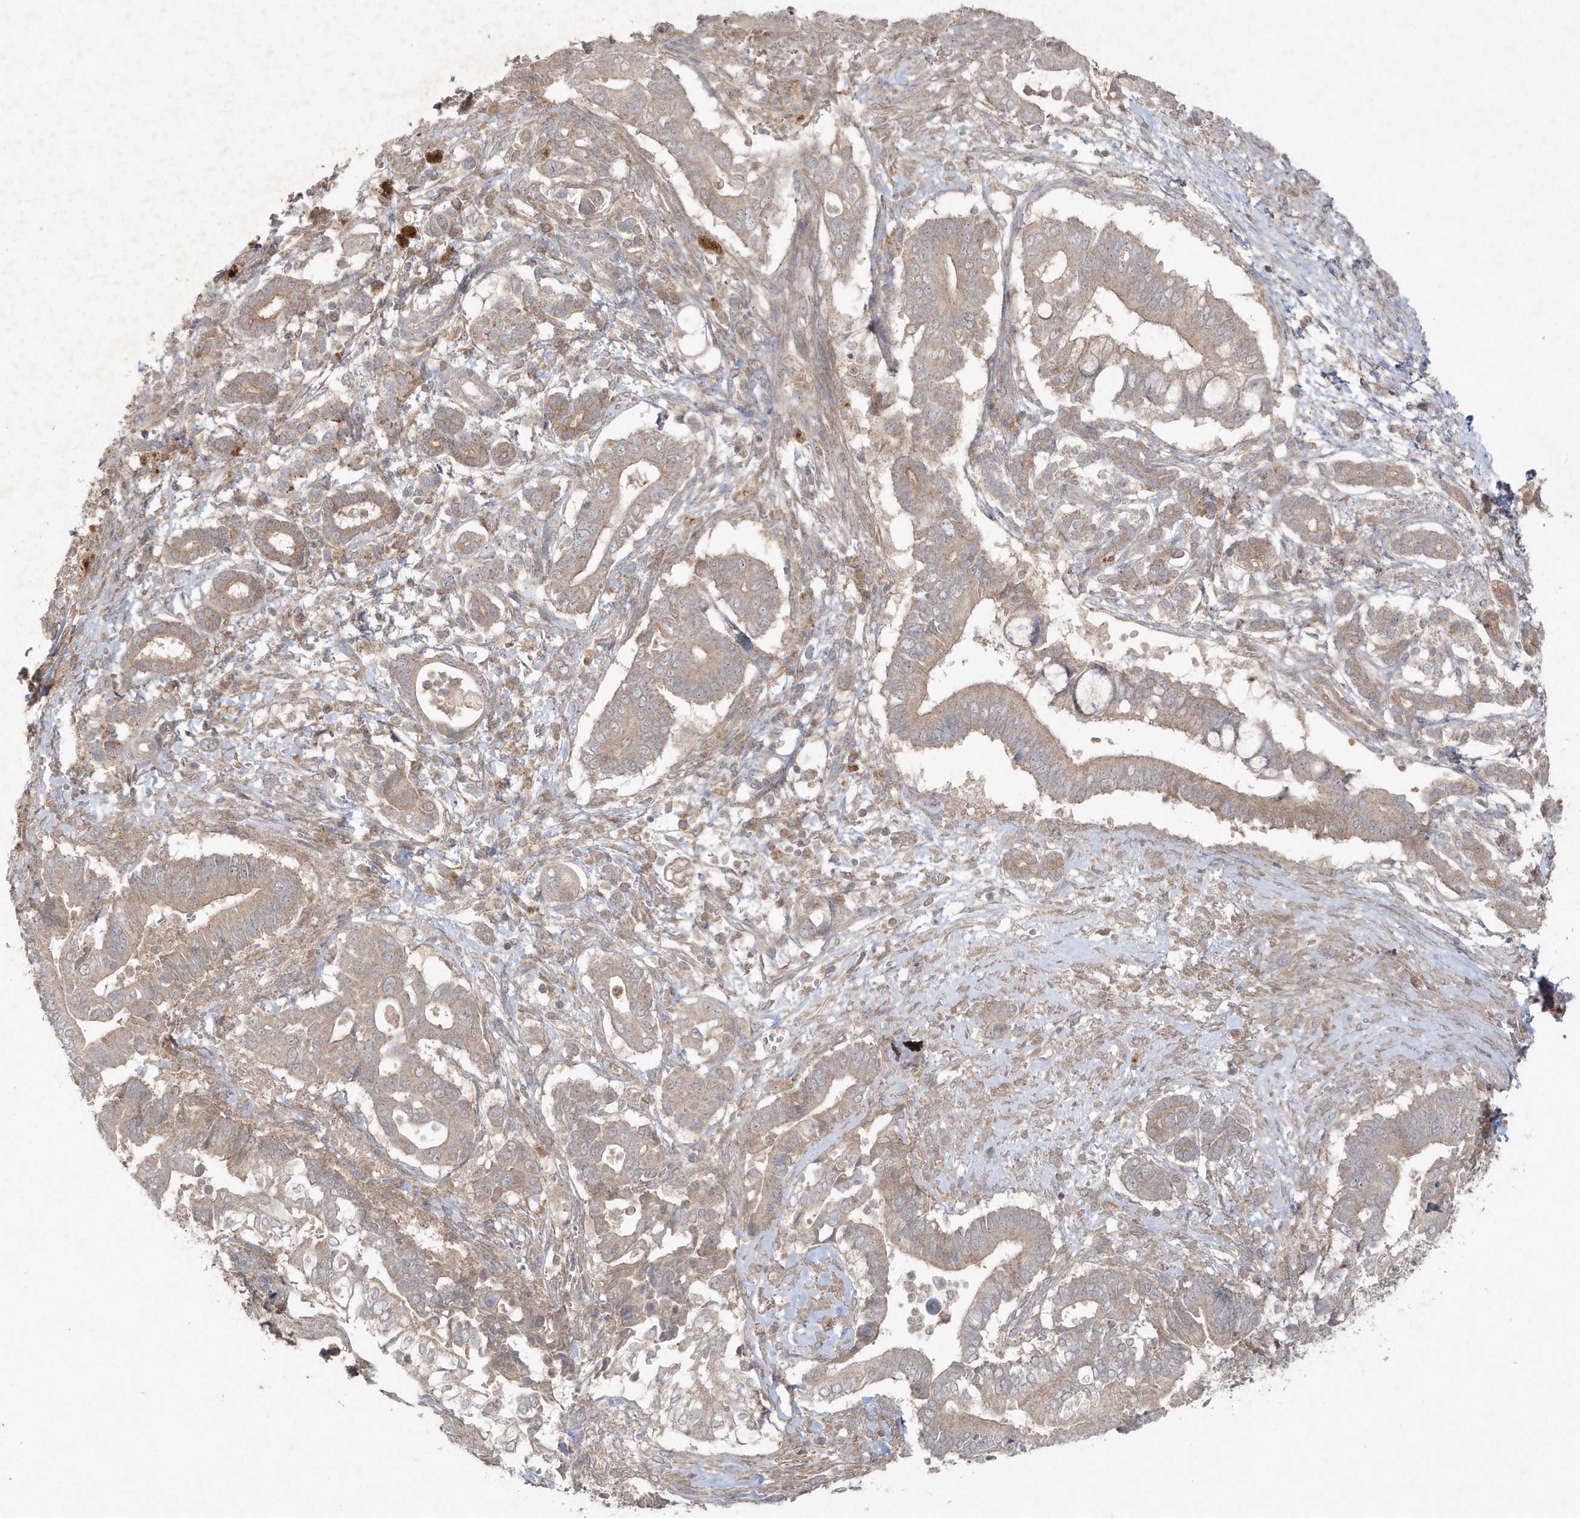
{"staining": {"intensity": "weak", "quantity": ">75%", "location": "cytoplasmic/membranous"}, "tissue": "pancreatic cancer", "cell_type": "Tumor cells", "image_type": "cancer", "snomed": [{"axis": "morphology", "description": "Adenocarcinoma, NOS"}, {"axis": "topography", "description": "Pancreas"}], "caption": "An immunohistochemistry photomicrograph of tumor tissue is shown. Protein staining in brown labels weak cytoplasmic/membranous positivity in adenocarcinoma (pancreatic) within tumor cells.", "gene": "C1RL", "patient": {"sex": "male", "age": 68}}